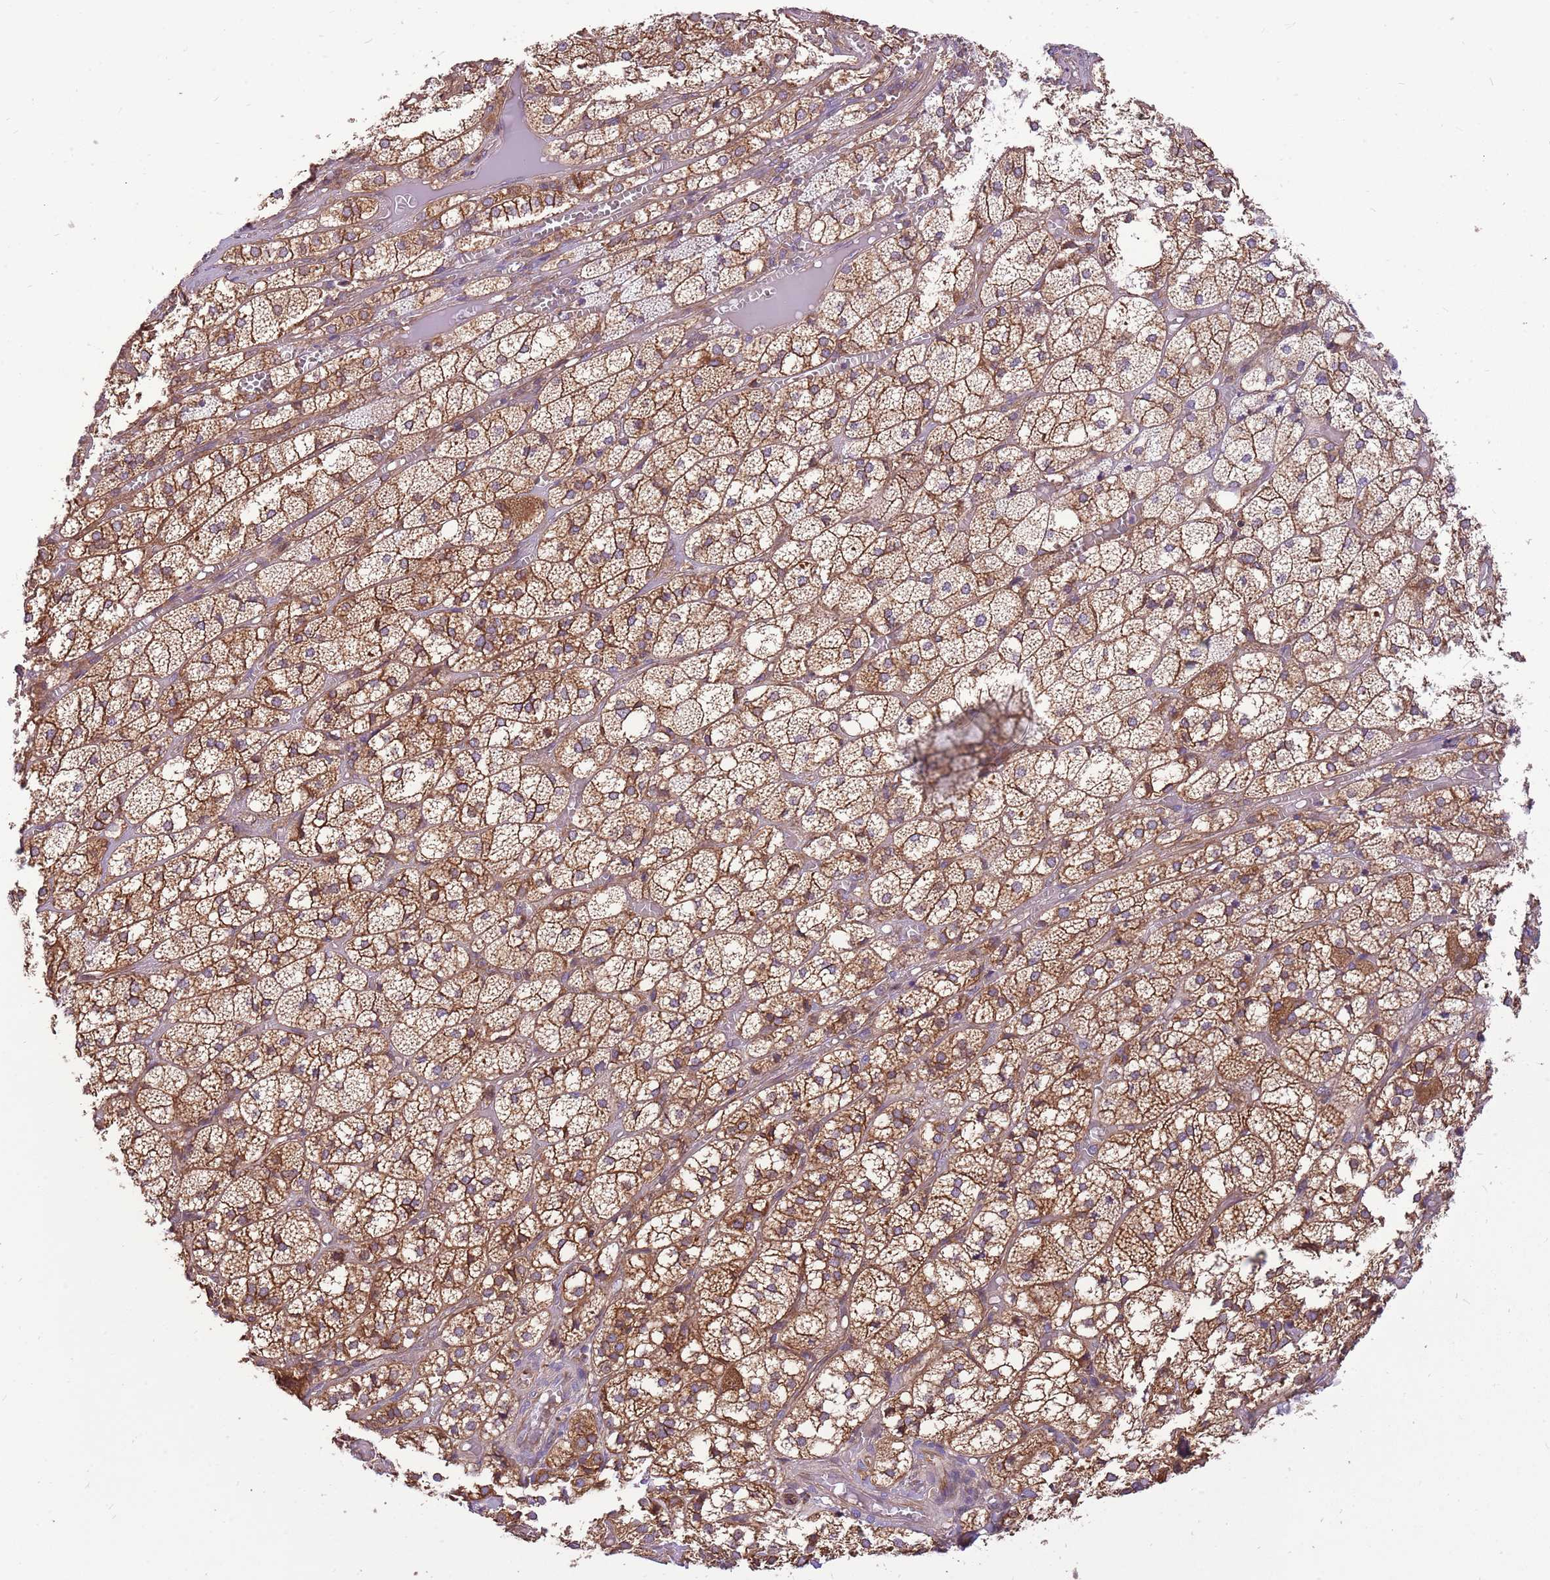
{"staining": {"intensity": "moderate", "quantity": ">75%", "location": "cytoplasmic/membranous"}, "tissue": "adrenal gland", "cell_type": "Glandular cells", "image_type": "normal", "snomed": [{"axis": "morphology", "description": "Normal tissue, NOS"}, {"axis": "topography", "description": "Adrenal gland"}], "caption": "Adrenal gland stained with DAB (3,3'-diaminobenzidine) immunohistochemistry (IHC) exhibits medium levels of moderate cytoplasmic/membranous expression in about >75% of glandular cells. The staining is performed using DAB (3,3'-diaminobenzidine) brown chromogen to label protein expression. The nuclei are counter-stained blue using hematoxylin.", "gene": "WASHC4", "patient": {"sex": "female", "age": 61}}